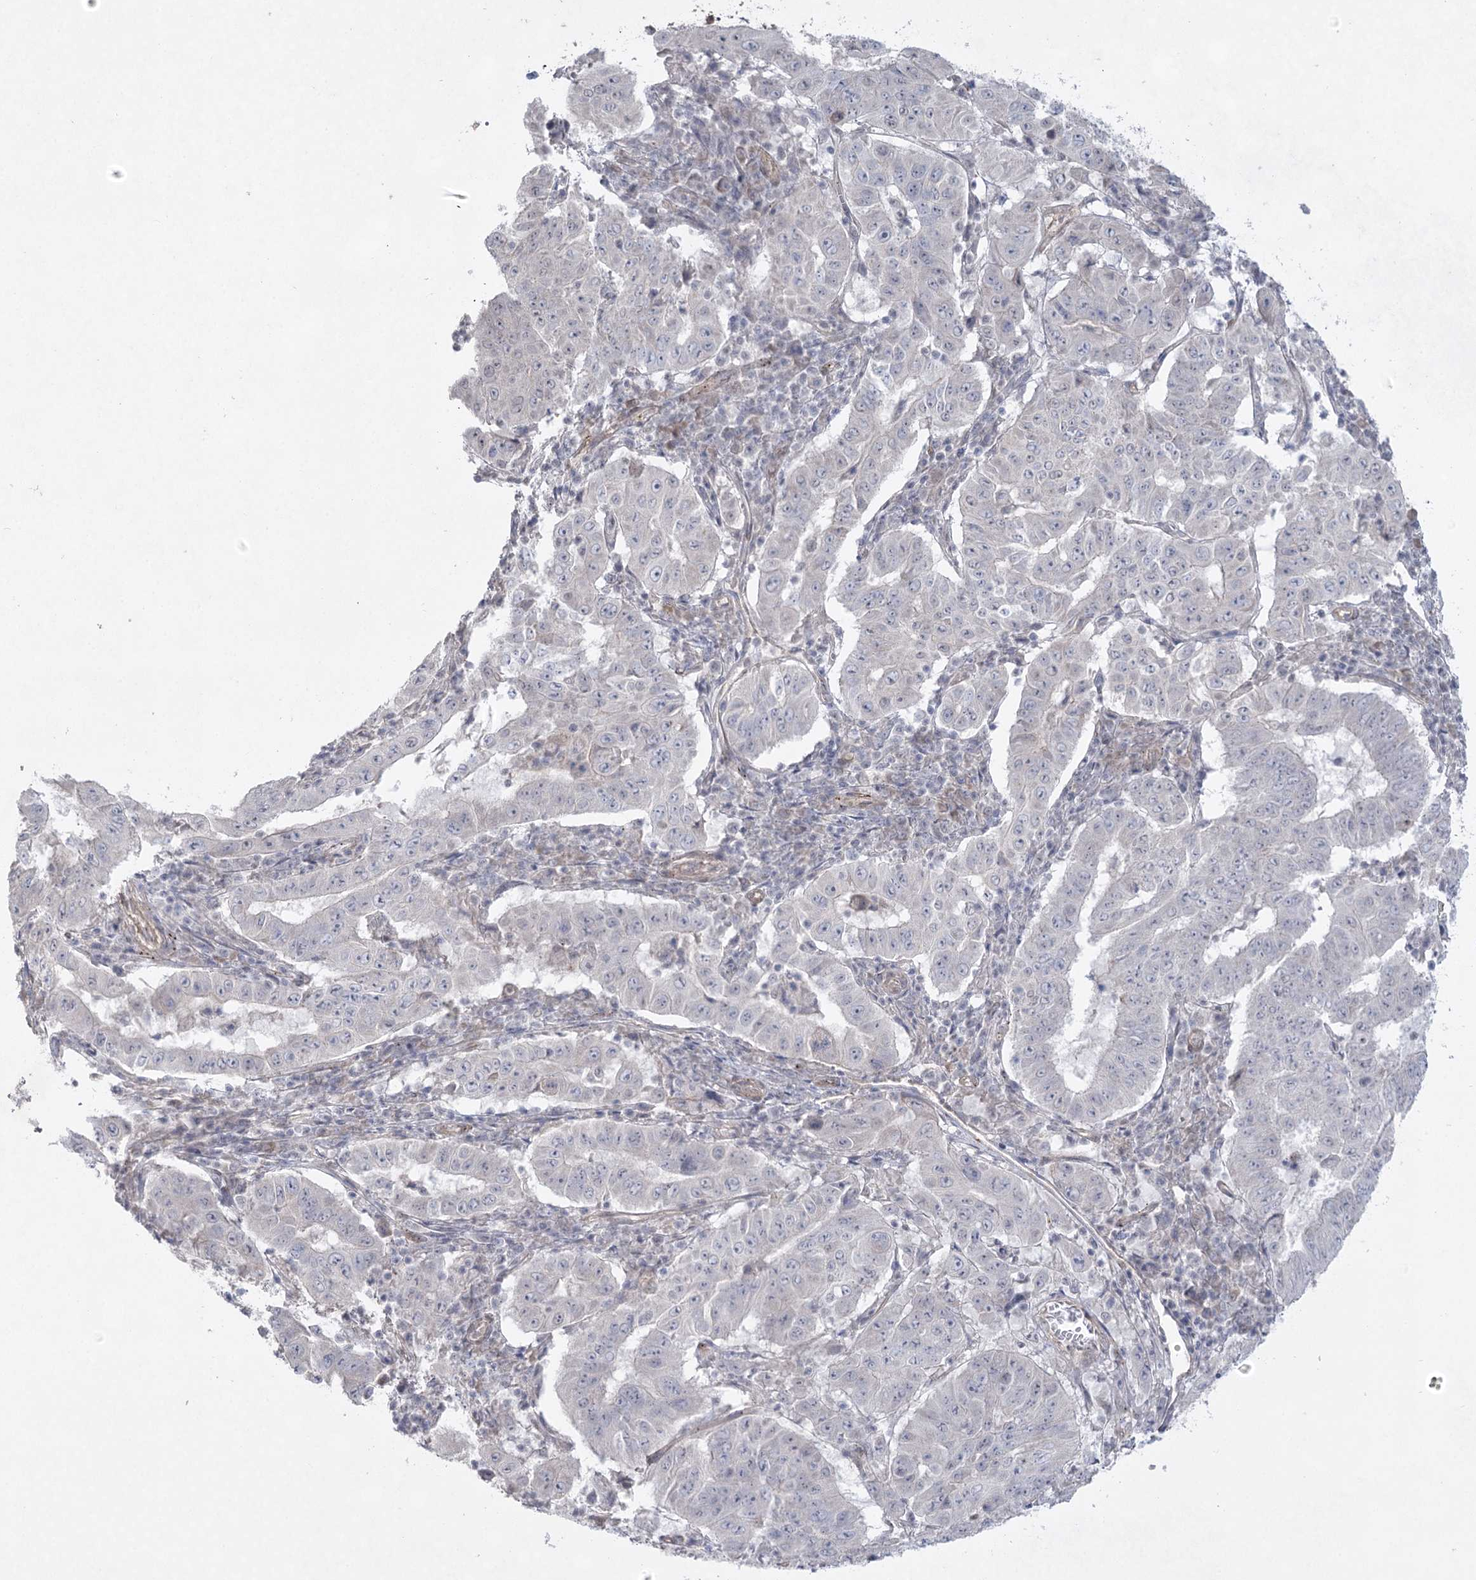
{"staining": {"intensity": "negative", "quantity": "none", "location": "none"}, "tissue": "pancreatic cancer", "cell_type": "Tumor cells", "image_type": "cancer", "snomed": [{"axis": "morphology", "description": "Adenocarcinoma, NOS"}, {"axis": "topography", "description": "Pancreas"}], "caption": "Immunohistochemistry (IHC) histopathology image of neoplastic tissue: human pancreatic cancer (adenocarcinoma) stained with DAB (3,3'-diaminobenzidine) reveals no significant protein expression in tumor cells.", "gene": "AMTN", "patient": {"sex": "male", "age": 63}}